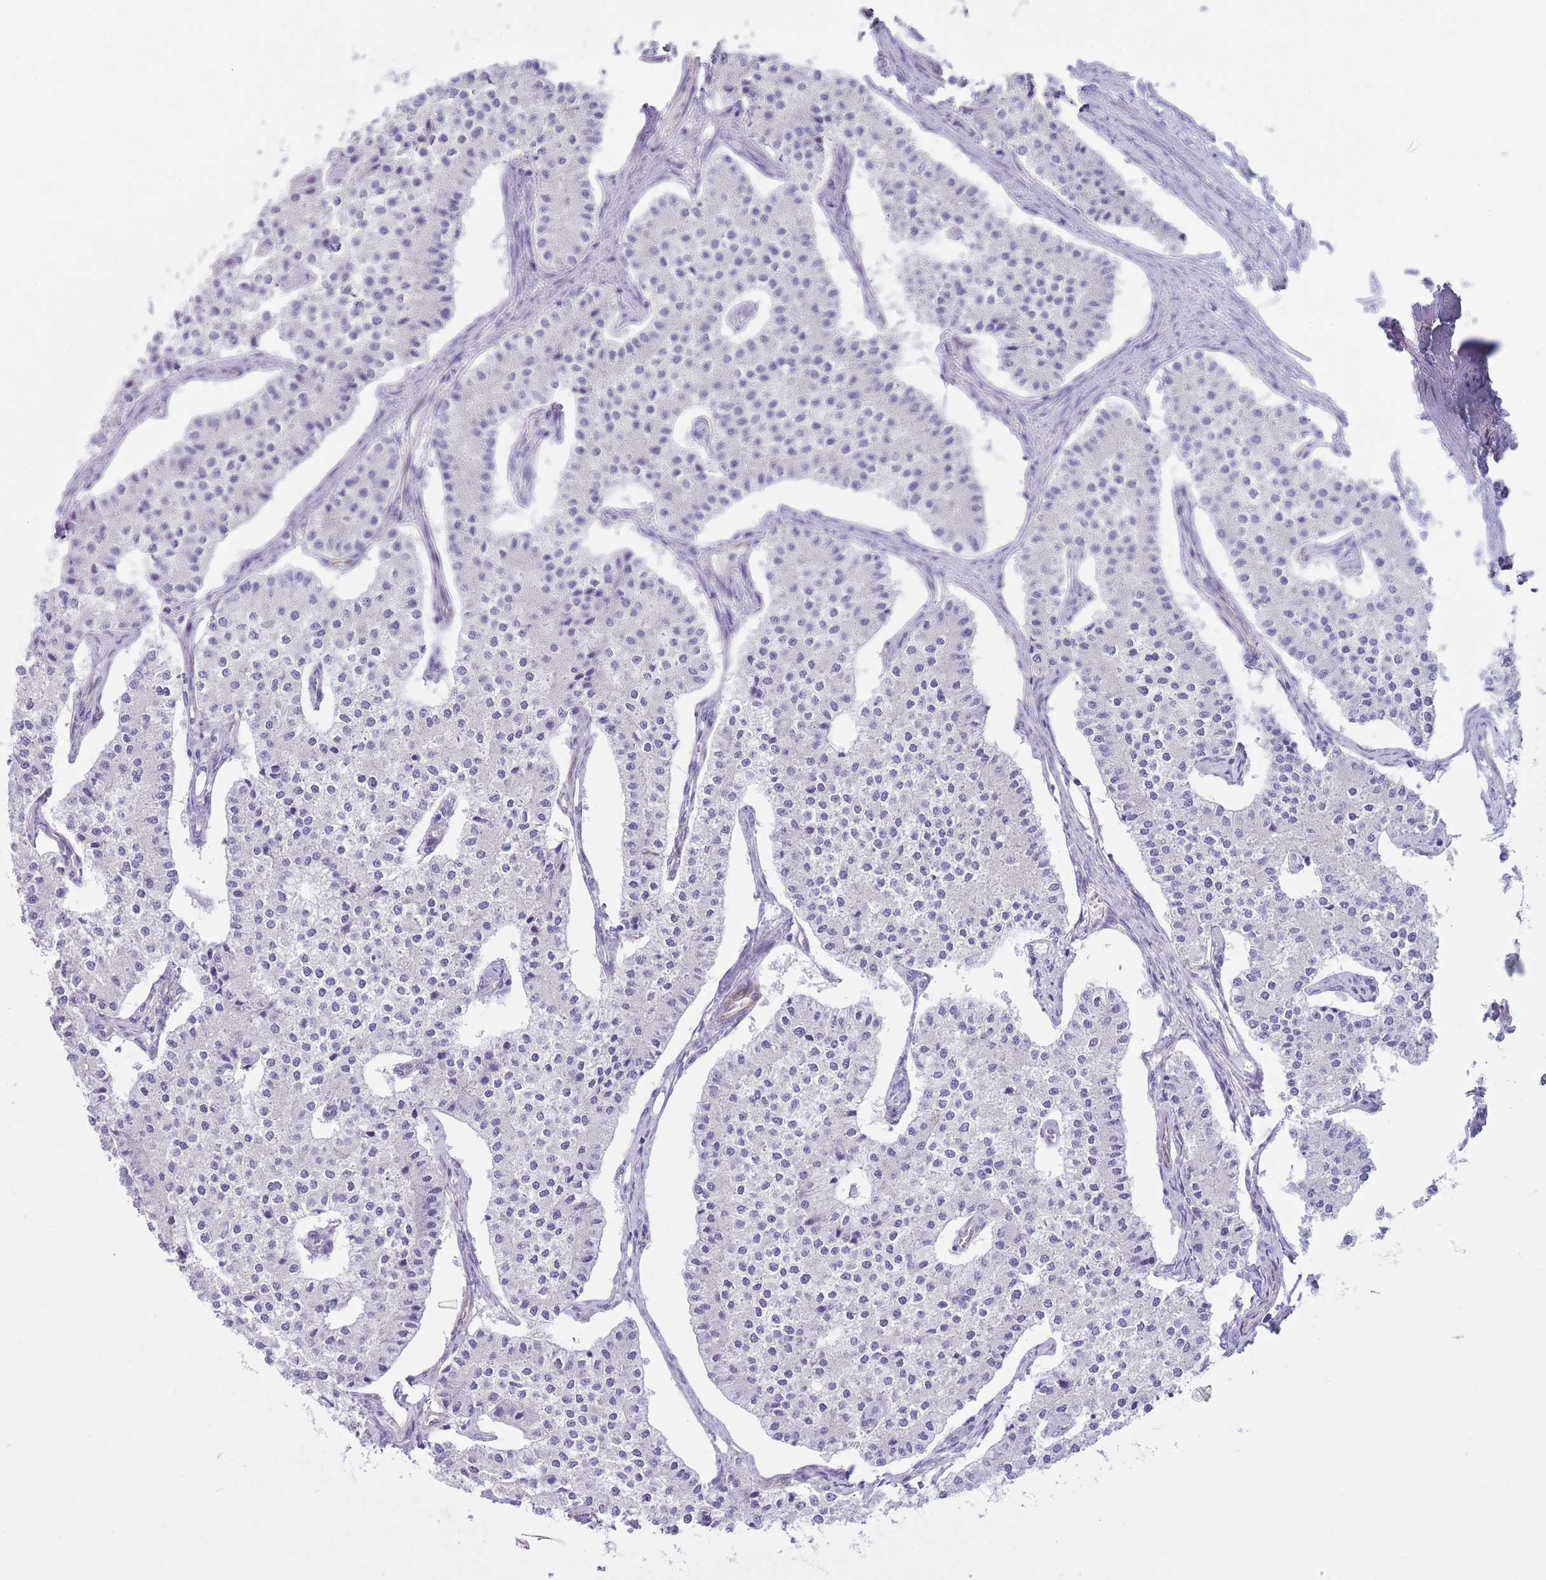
{"staining": {"intensity": "negative", "quantity": "none", "location": "none"}, "tissue": "carcinoid", "cell_type": "Tumor cells", "image_type": "cancer", "snomed": [{"axis": "morphology", "description": "Carcinoid, malignant, NOS"}, {"axis": "topography", "description": "Colon"}], "caption": "DAB immunohistochemical staining of human malignant carcinoid reveals no significant staining in tumor cells. (IHC, brightfield microscopy, high magnification).", "gene": "RBP3", "patient": {"sex": "female", "age": 52}}